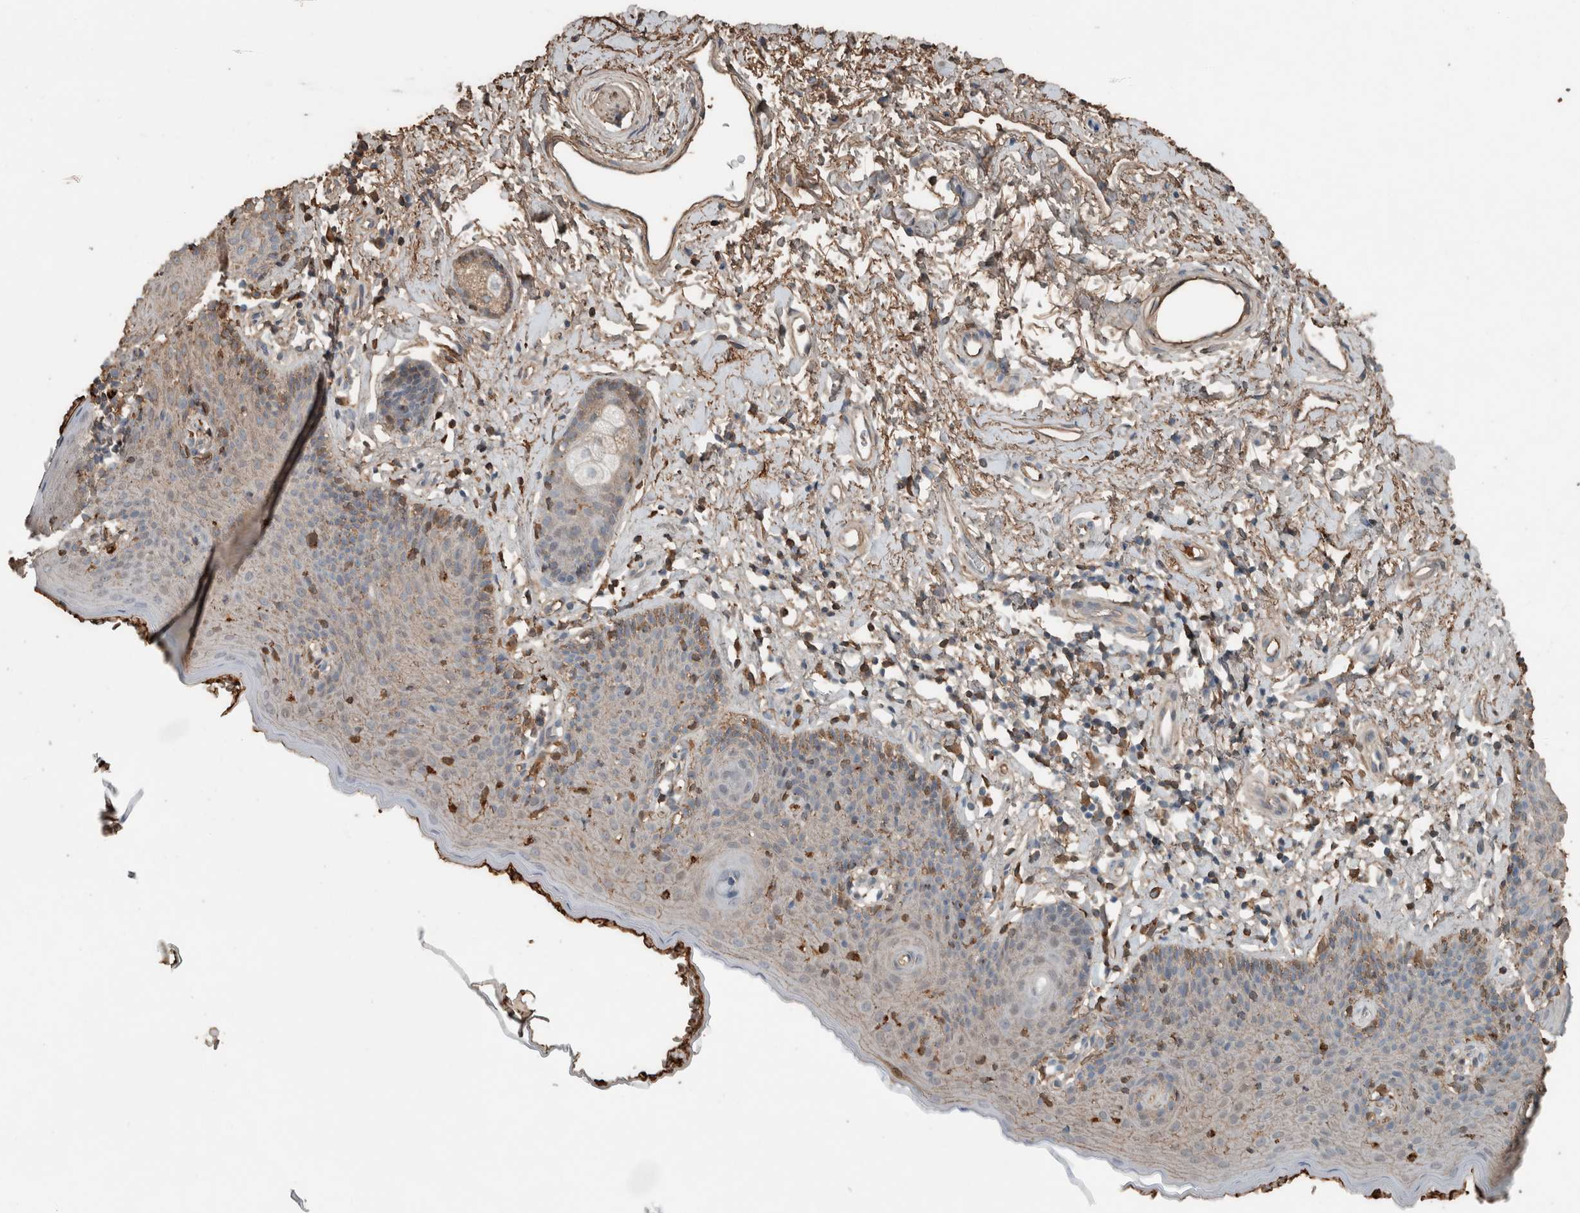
{"staining": {"intensity": "weak", "quantity": "25%-75%", "location": "cytoplasmic/membranous"}, "tissue": "skin", "cell_type": "Epidermal cells", "image_type": "normal", "snomed": [{"axis": "morphology", "description": "Normal tissue, NOS"}, {"axis": "topography", "description": "Vulva"}], "caption": "Immunohistochemistry (IHC) (DAB) staining of unremarkable human skin demonstrates weak cytoplasmic/membranous protein expression in about 25%-75% of epidermal cells.", "gene": "USP34", "patient": {"sex": "female", "age": 66}}